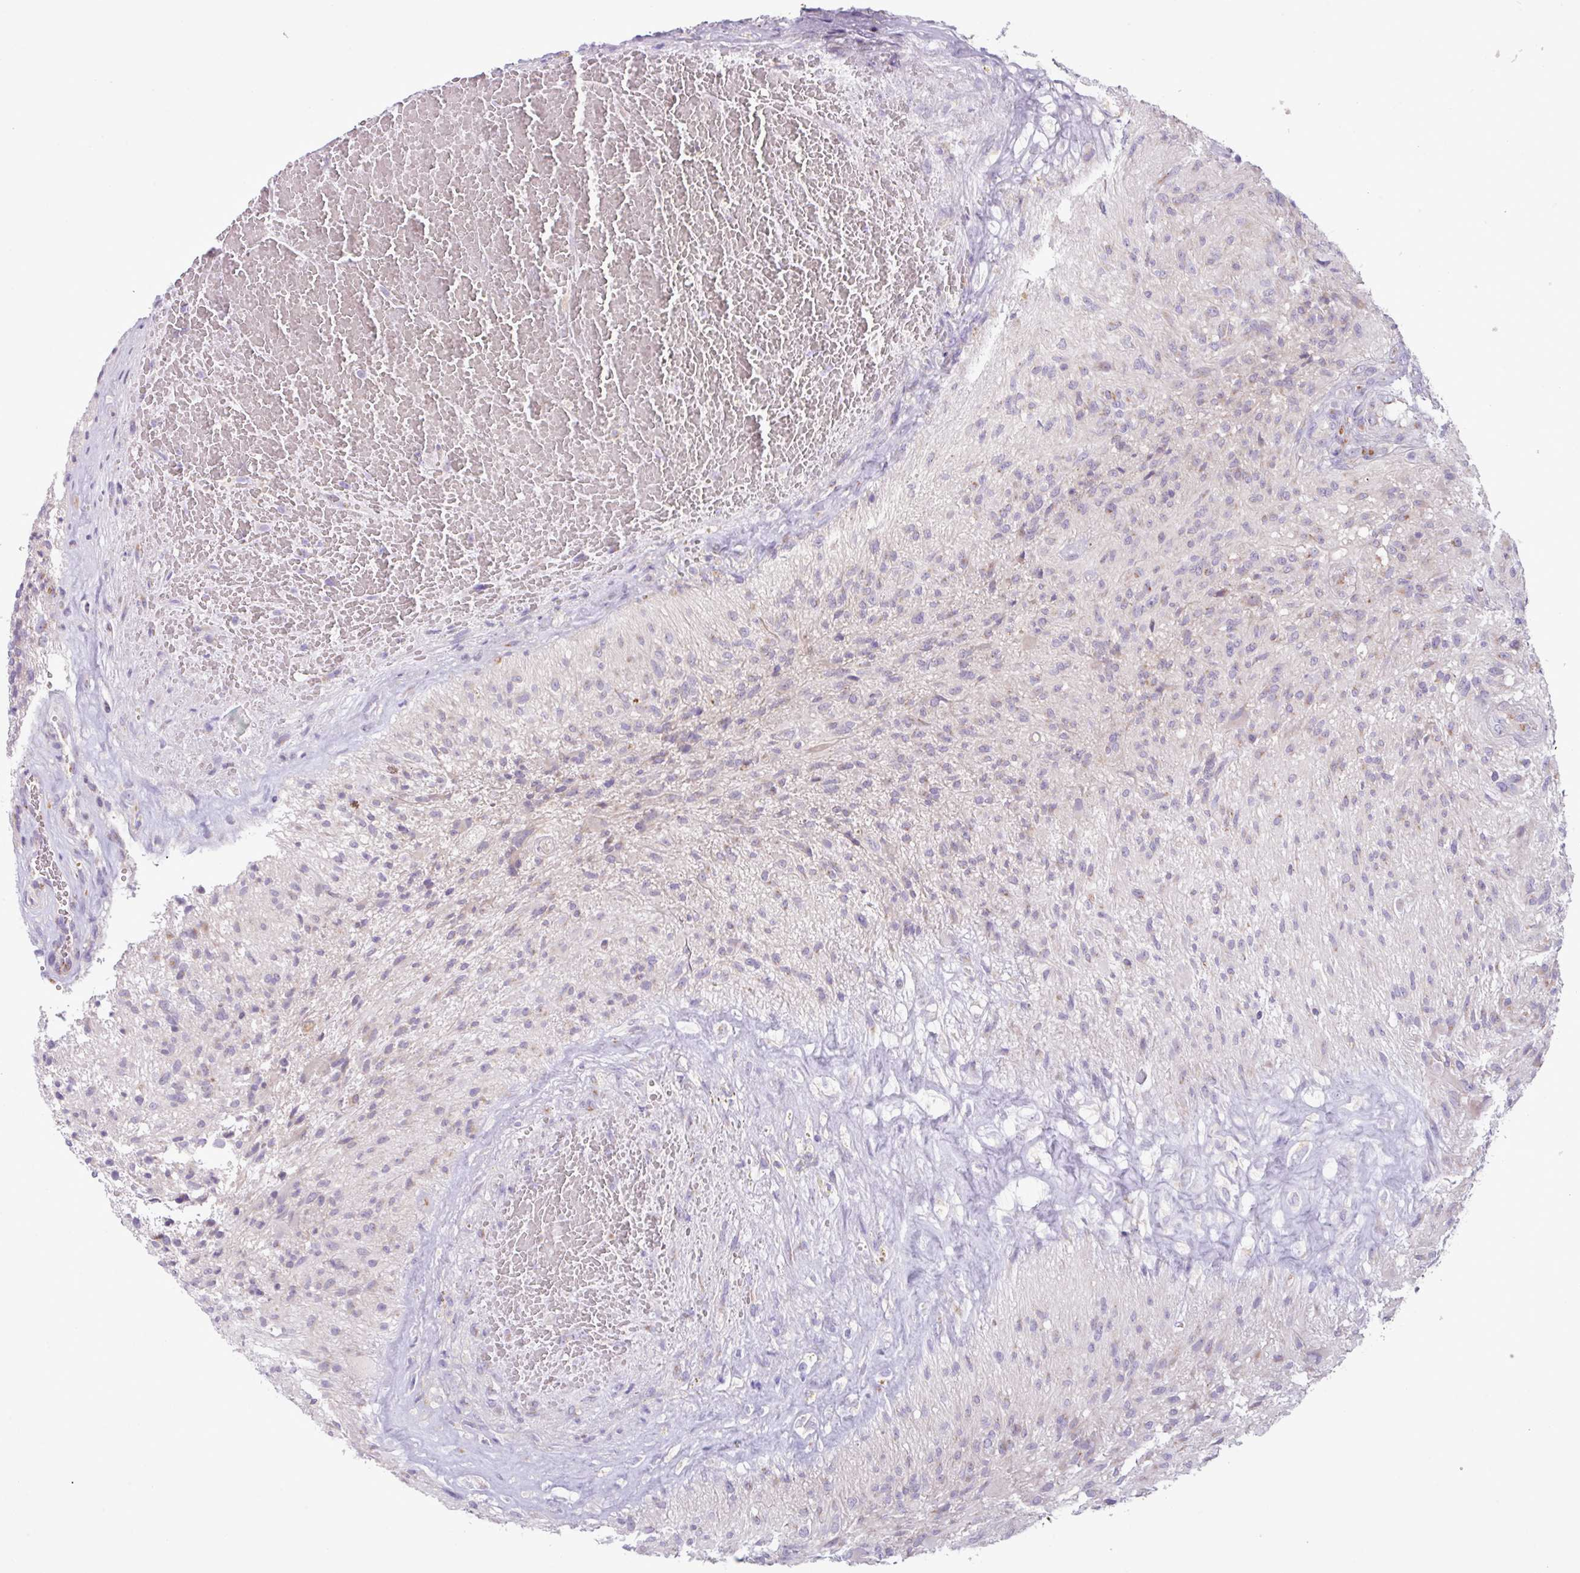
{"staining": {"intensity": "negative", "quantity": "none", "location": "none"}, "tissue": "glioma", "cell_type": "Tumor cells", "image_type": "cancer", "snomed": [{"axis": "morphology", "description": "Glioma, malignant, High grade"}, {"axis": "topography", "description": "Brain"}], "caption": "Histopathology image shows no significant protein positivity in tumor cells of high-grade glioma (malignant).", "gene": "STIMATE", "patient": {"sex": "male", "age": 56}}